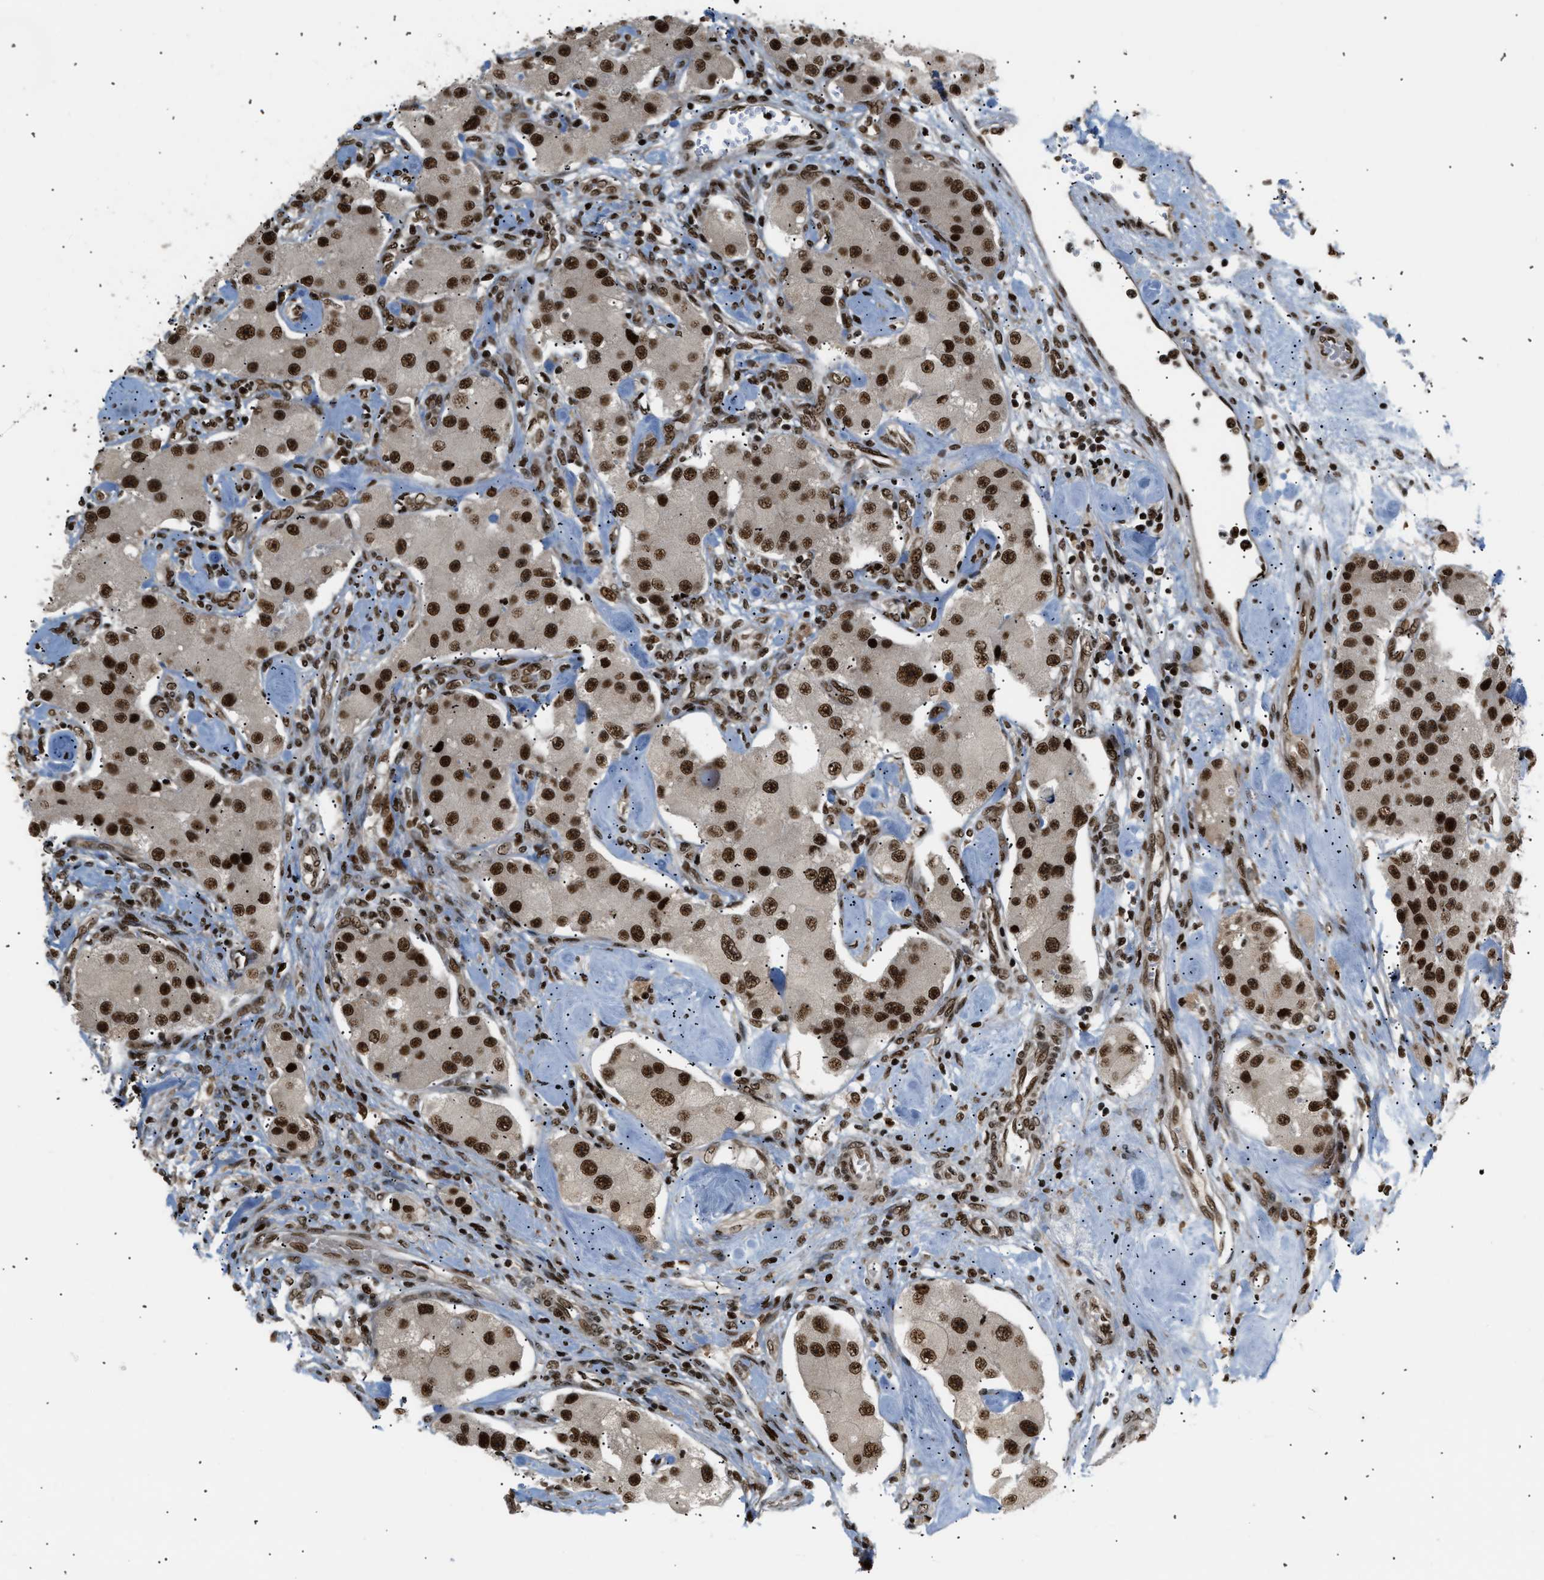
{"staining": {"intensity": "strong", "quantity": ">75%", "location": "nuclear"}, "tissue": "carcinoid", "cell_type": "Tumor cells", "image_type": "cancer", "snomed": [{"axis": "morphology", "description": "Carcinoid, malignant, NOS"}, {"axis": "topography", "description": "Pancreas"}], "caption": "Tumor cells show high levels of strong nuclear staining in approximately >75% of cells in human carcinoid.", "gene": "RBM5", "patient": {"sex": "male", "age": 41}}